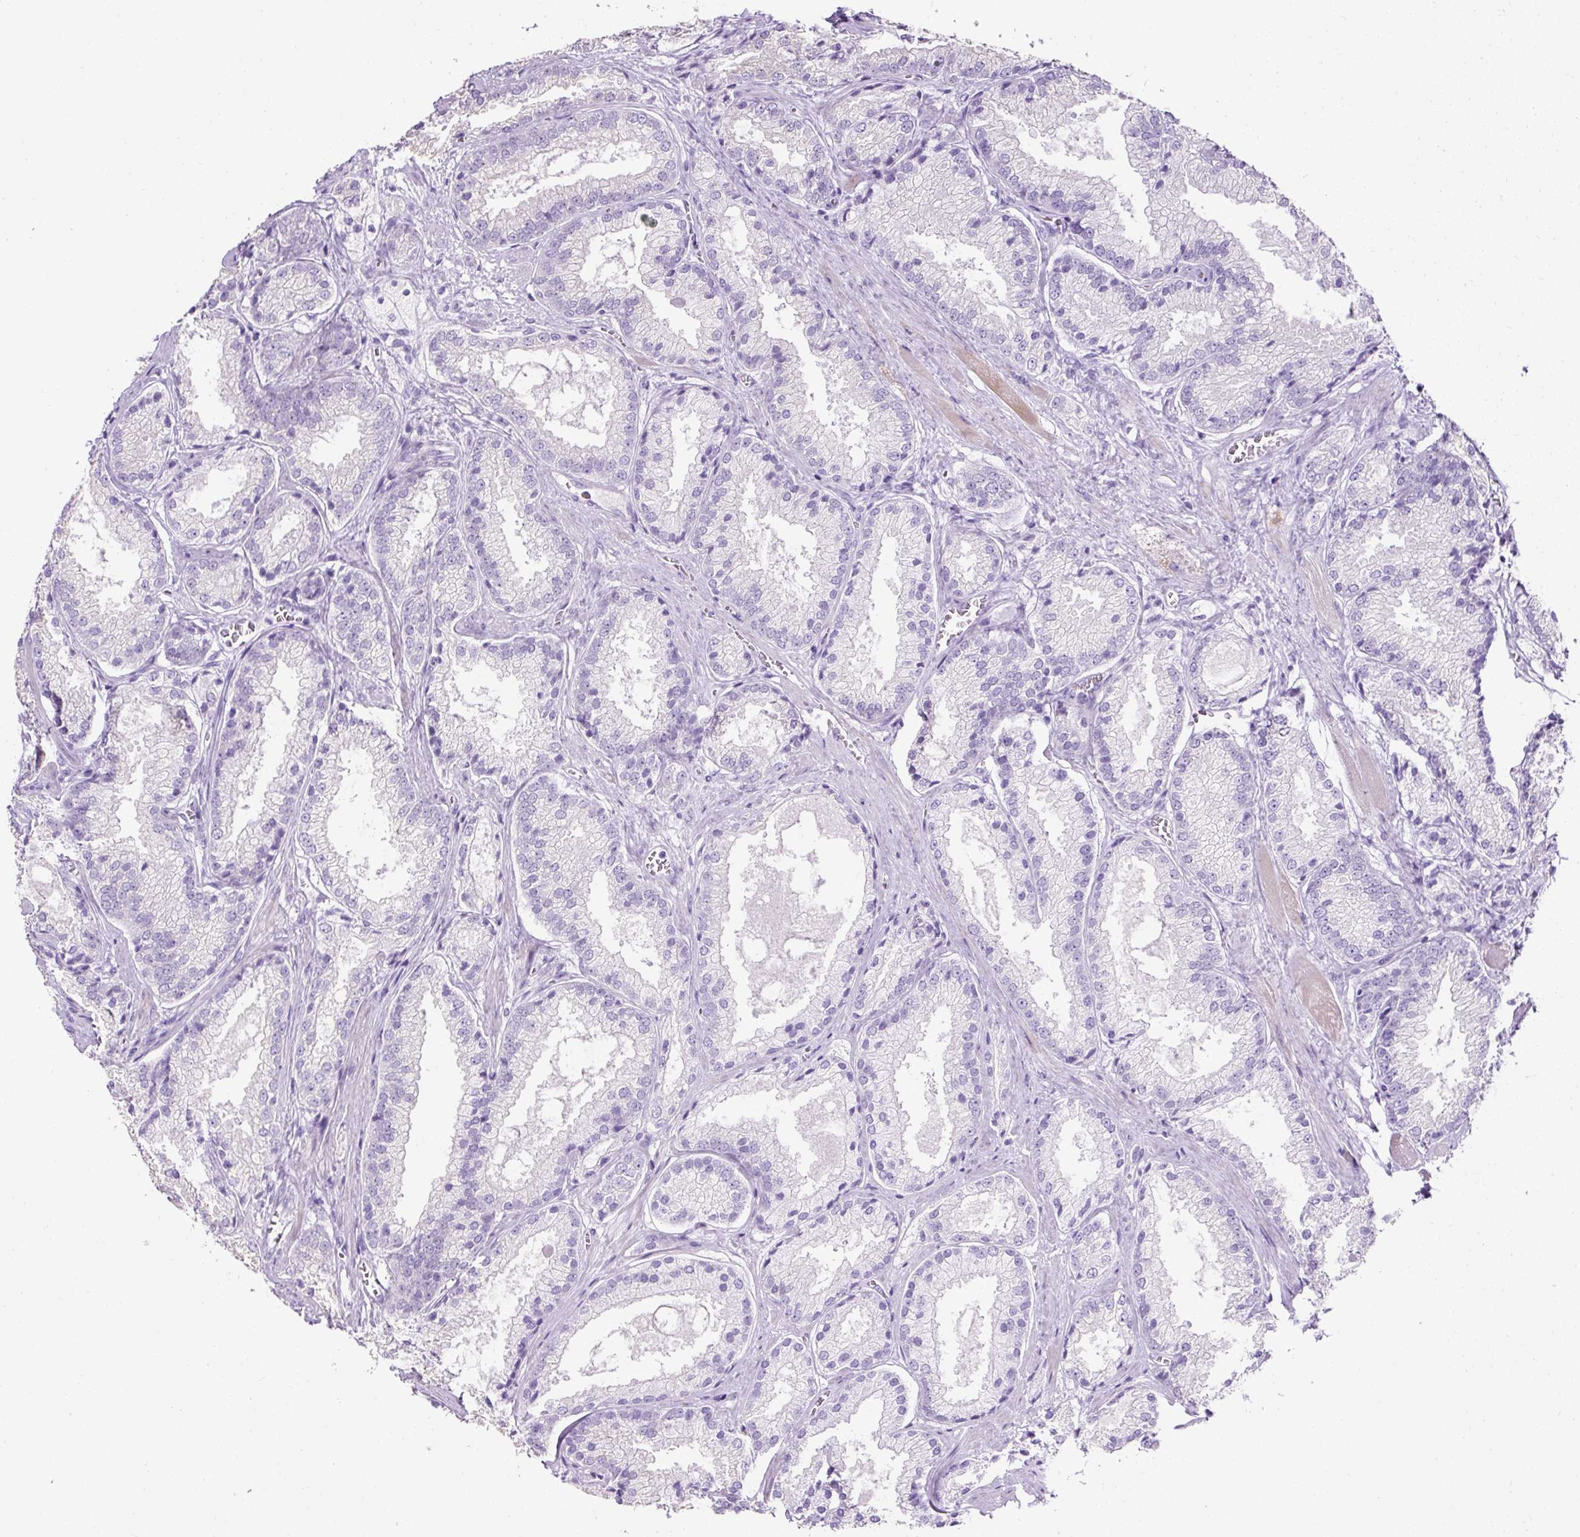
{"staining": {"intensity": "negative", "quantity": "none", "location": "none"}, "tissue": "prostate cancer", "cell_type": "Tumor cells", "image_type": "cancer", "snomed": [{"axis": "morphology", "description": "Adenocarcinoma, High grade"}, {"axis": "topography", "description": "Prostate"}], "caption": "IHC micrograph of human adenocarcinoma (high-grade) (prostate) stained for a protein (brown), which exhibits no expression in tumor cells.", "gene": "C2CD4C", "patient": {"sex": "male", "age": 68}}